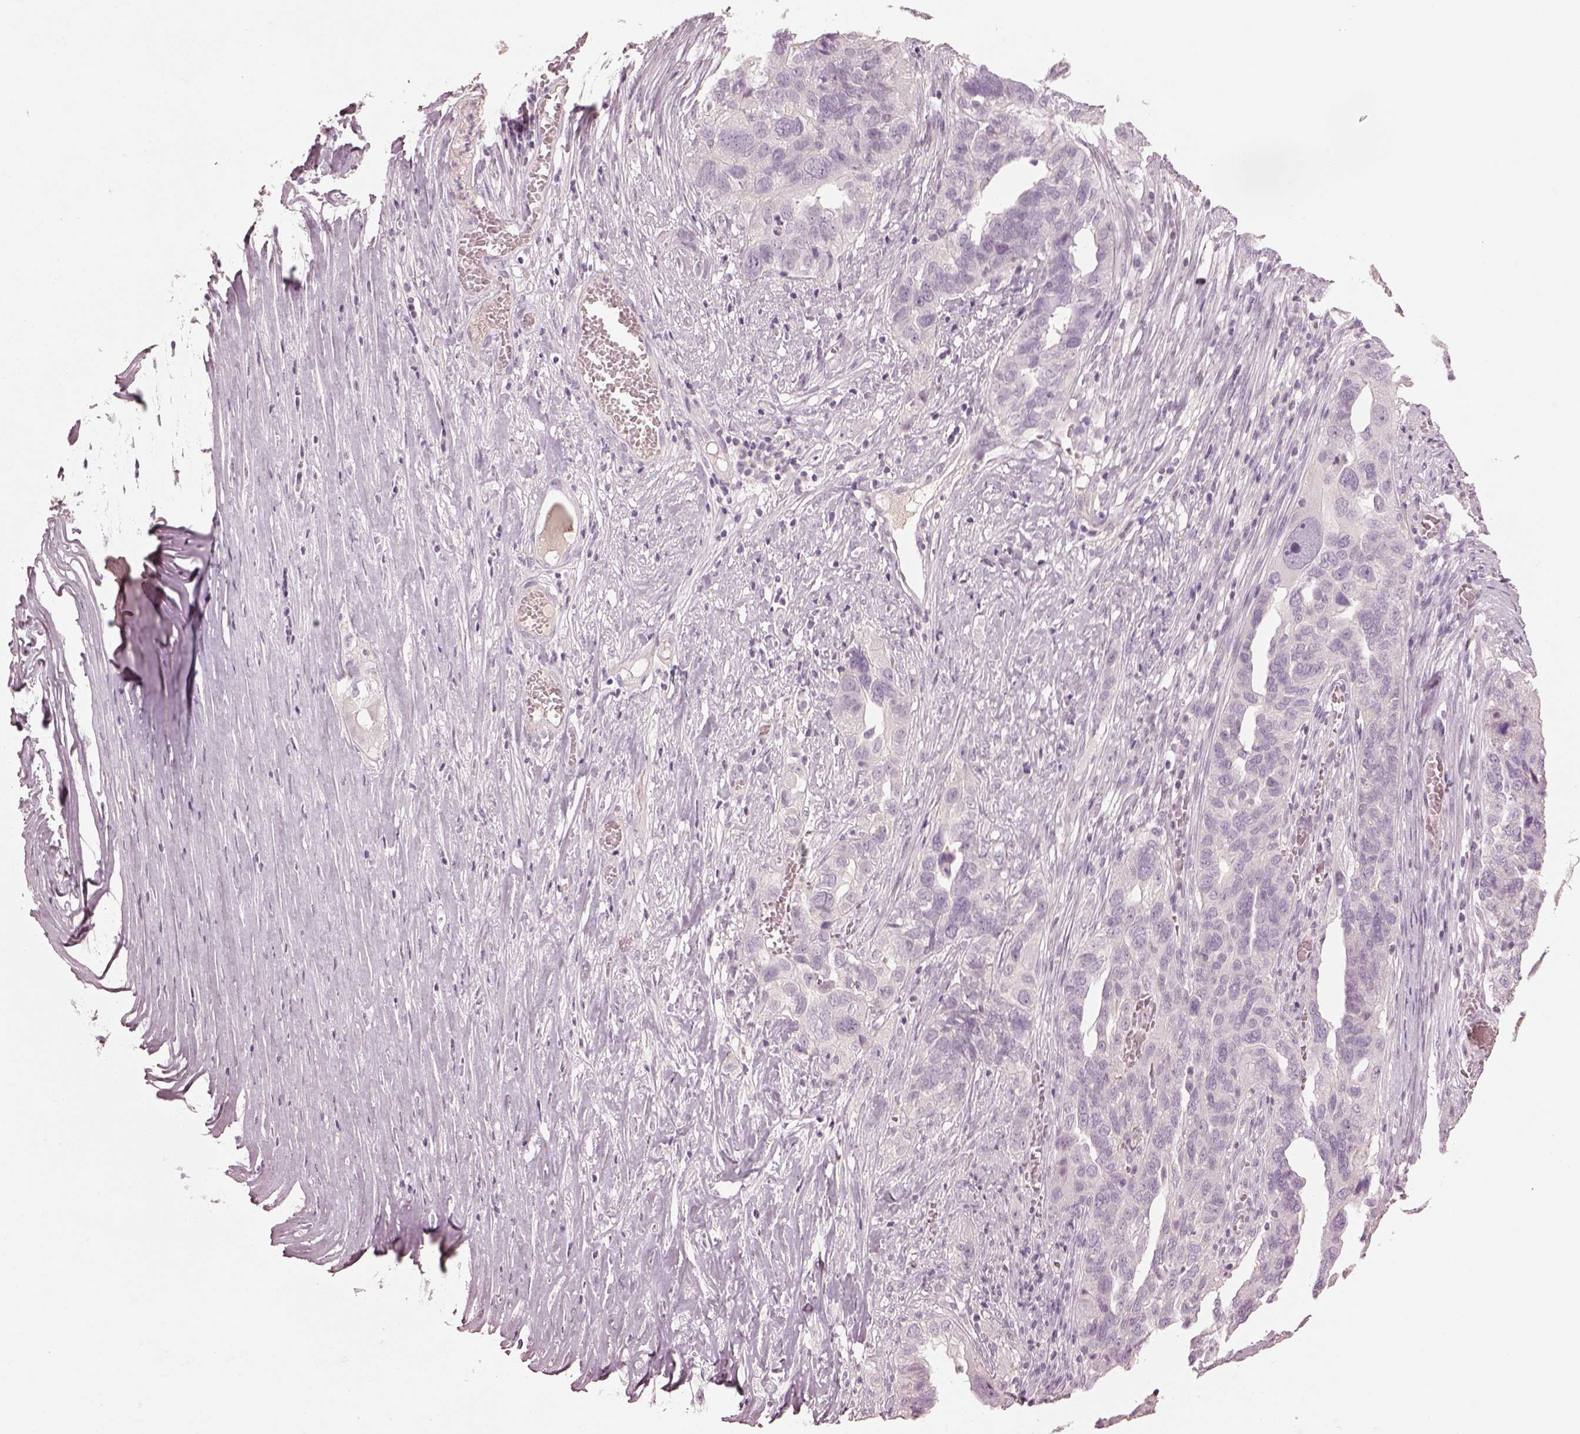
{"staining": {"intensity": "negative", "quantity": "none", "location": "none"}, "tissue": "ovarian cancer", "cell_type": "Tumor cells", "image_type": "cancer", "snomed": [{"axis": "morphology", "description": "Carcinoma, endometroid"}, {"axis": "topography", "description": "Soft tissue"}, {"axis": "topography", "description": "Ovary"}], "caption": "The image demonstrates no significant expression in tumor cells of ovarian cancer (endometroid carcinoma).", "gene": "SPATA6L", "patient": {"sex": "female", "age": 52}}